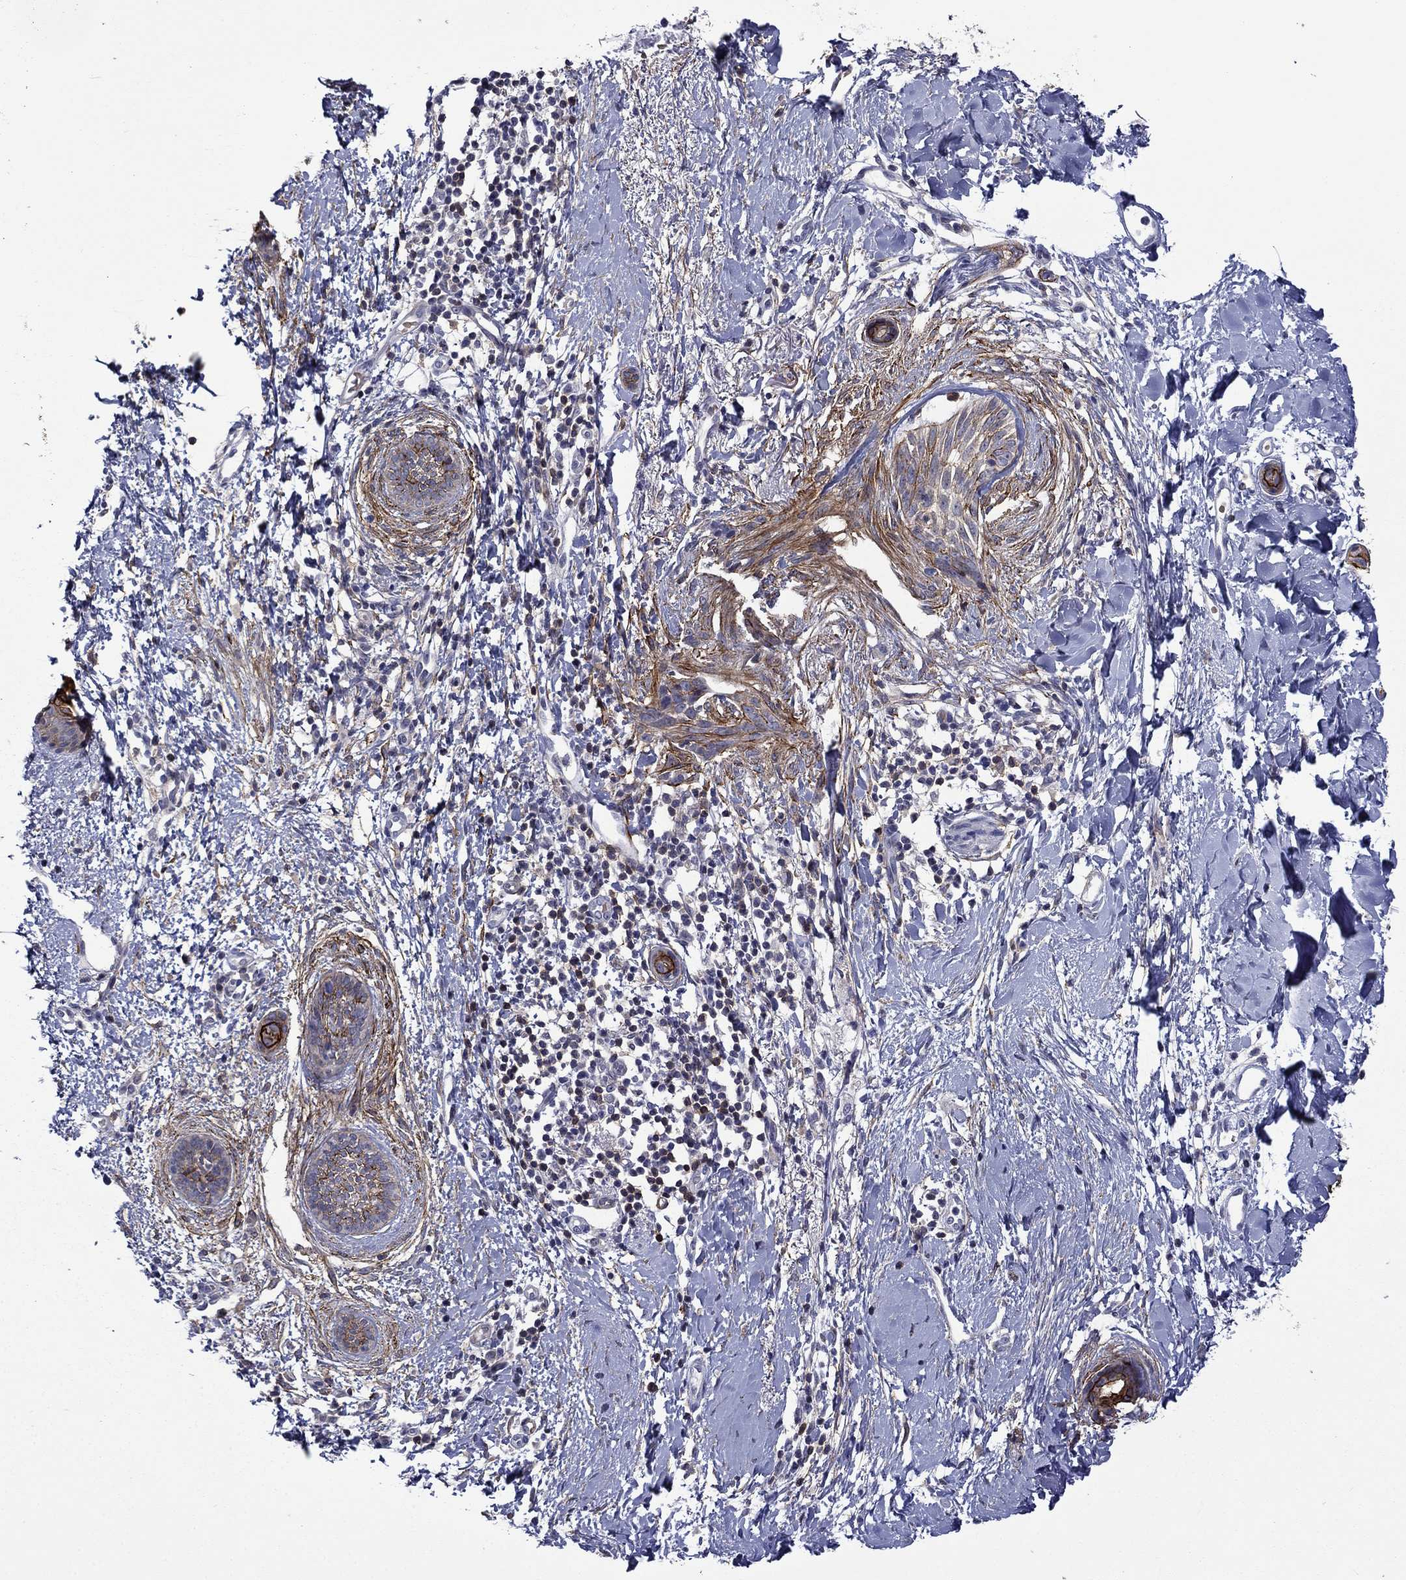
{"staining": {"intensity": "strong", "quantity": "<25%", "location": "cytoplasmic/membranous"}, "tissue": "skin cancer", "cell_type": "Tumor cells", "image_type": "cancer", "snomed": [{"axis": "morphology", "description": "Basal cell carcinoma"}, {"axis": "topography", "description": "Skin"}], "caption": "Skin cancer was stained to show a protein in brown. There is medium levels of strong cytoplasmic/membranous expression in about <25% of tumor cells. Using DAB (3,3'-diaminobenzidine) (brown) and hematoxylin (blue) stains, captured at high magnification using brightfield microscopy.", "gene": "LMO7", "patient": {"sex": "female", "age": 65}}